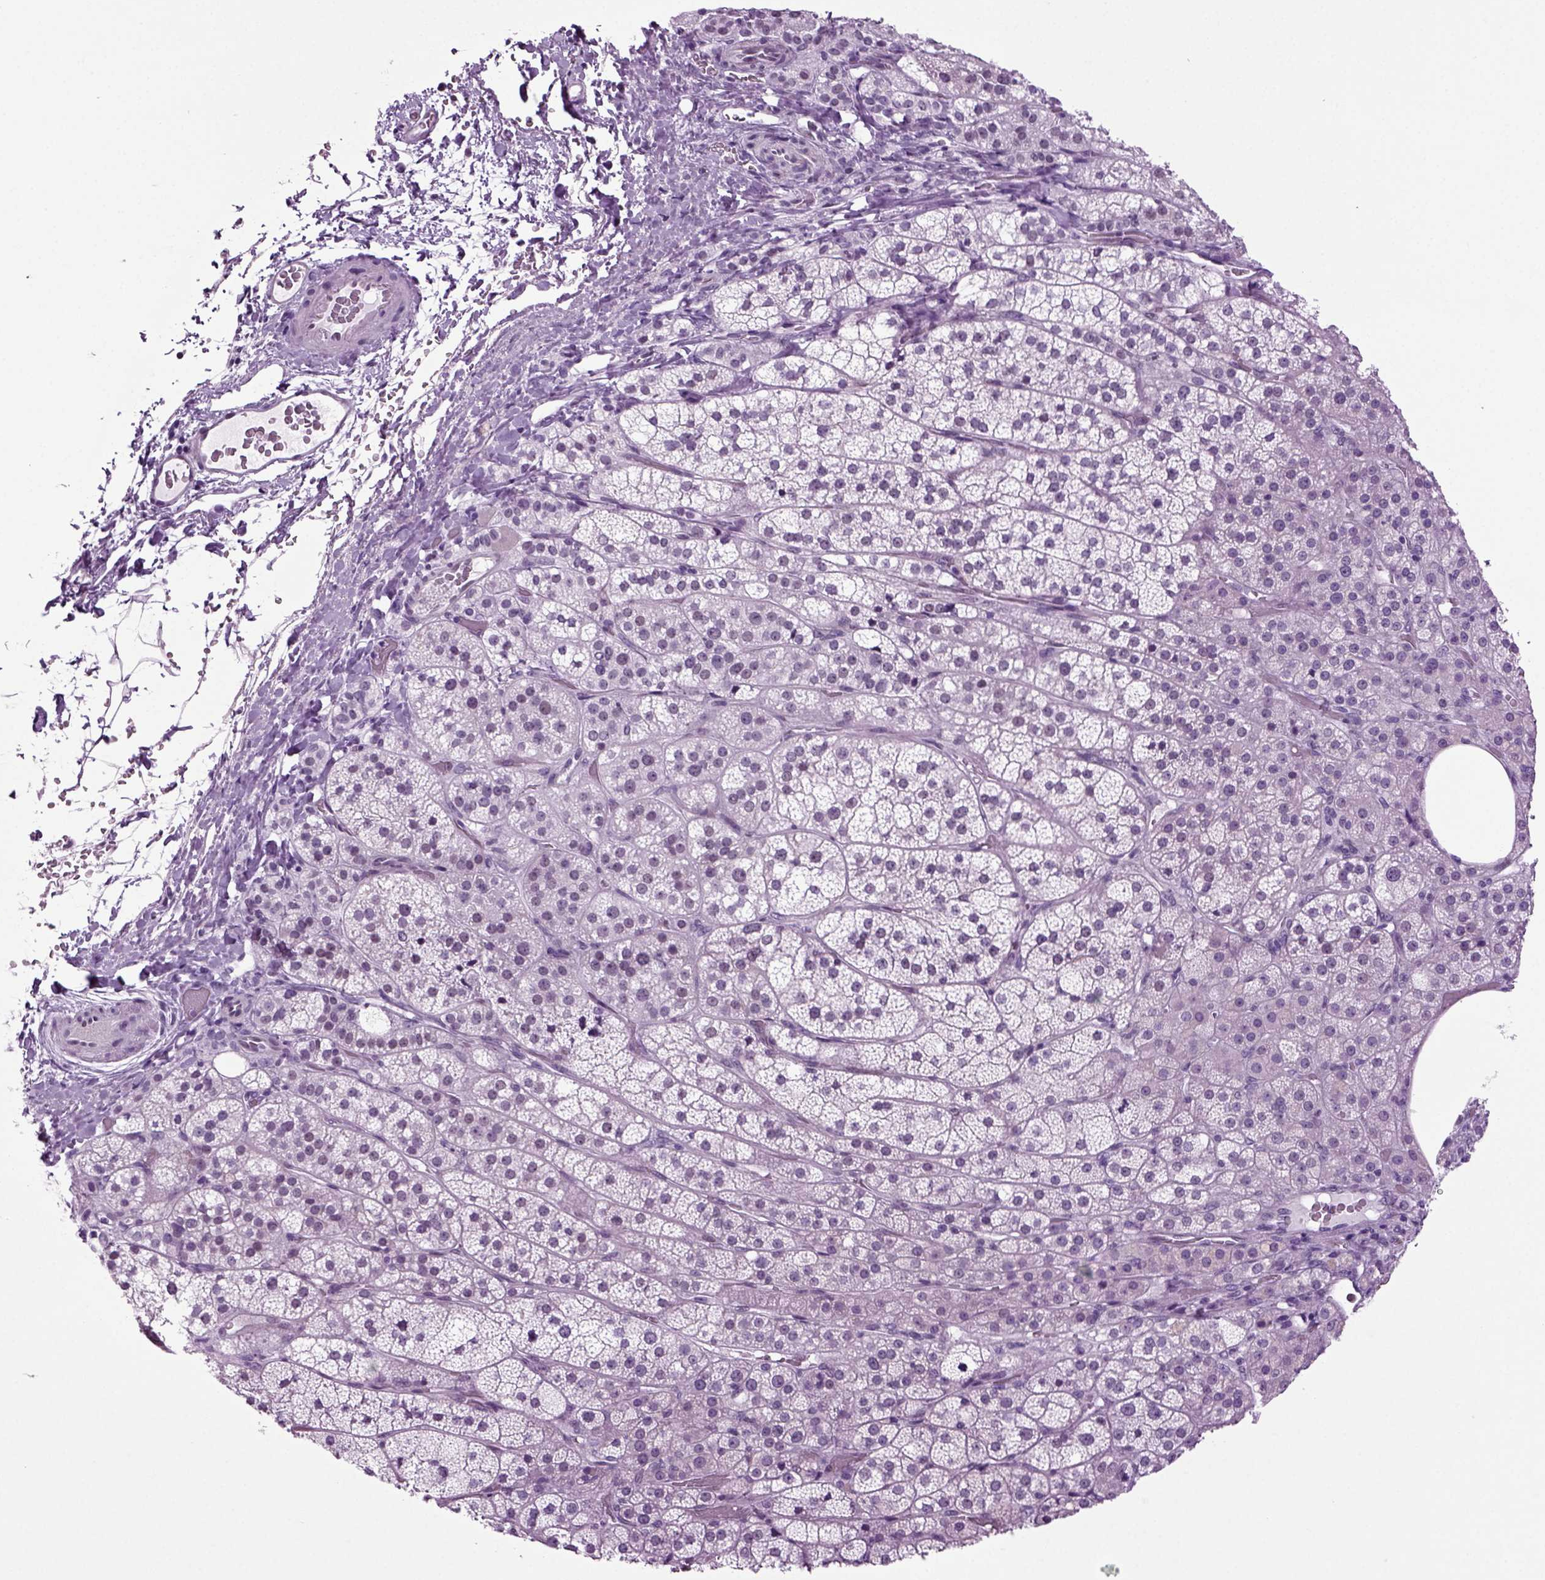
{"staining": {"intensity": "negative", "quantity": "none", "location": "none"}, "tissue": "adrenal gland", "cell_type": "Glandular cells", "image_type": "normal", "snomed": [{"axis": "morphology", "description": "Normal tissue, NOS"}, {"axis": "topography", "description": "Adrenal gland"}], "caption": "There is no significant positivity in glandular cells of adrenal gland.", "gene": "RFX3", "patient": {"sex": "female", "age": 60}}